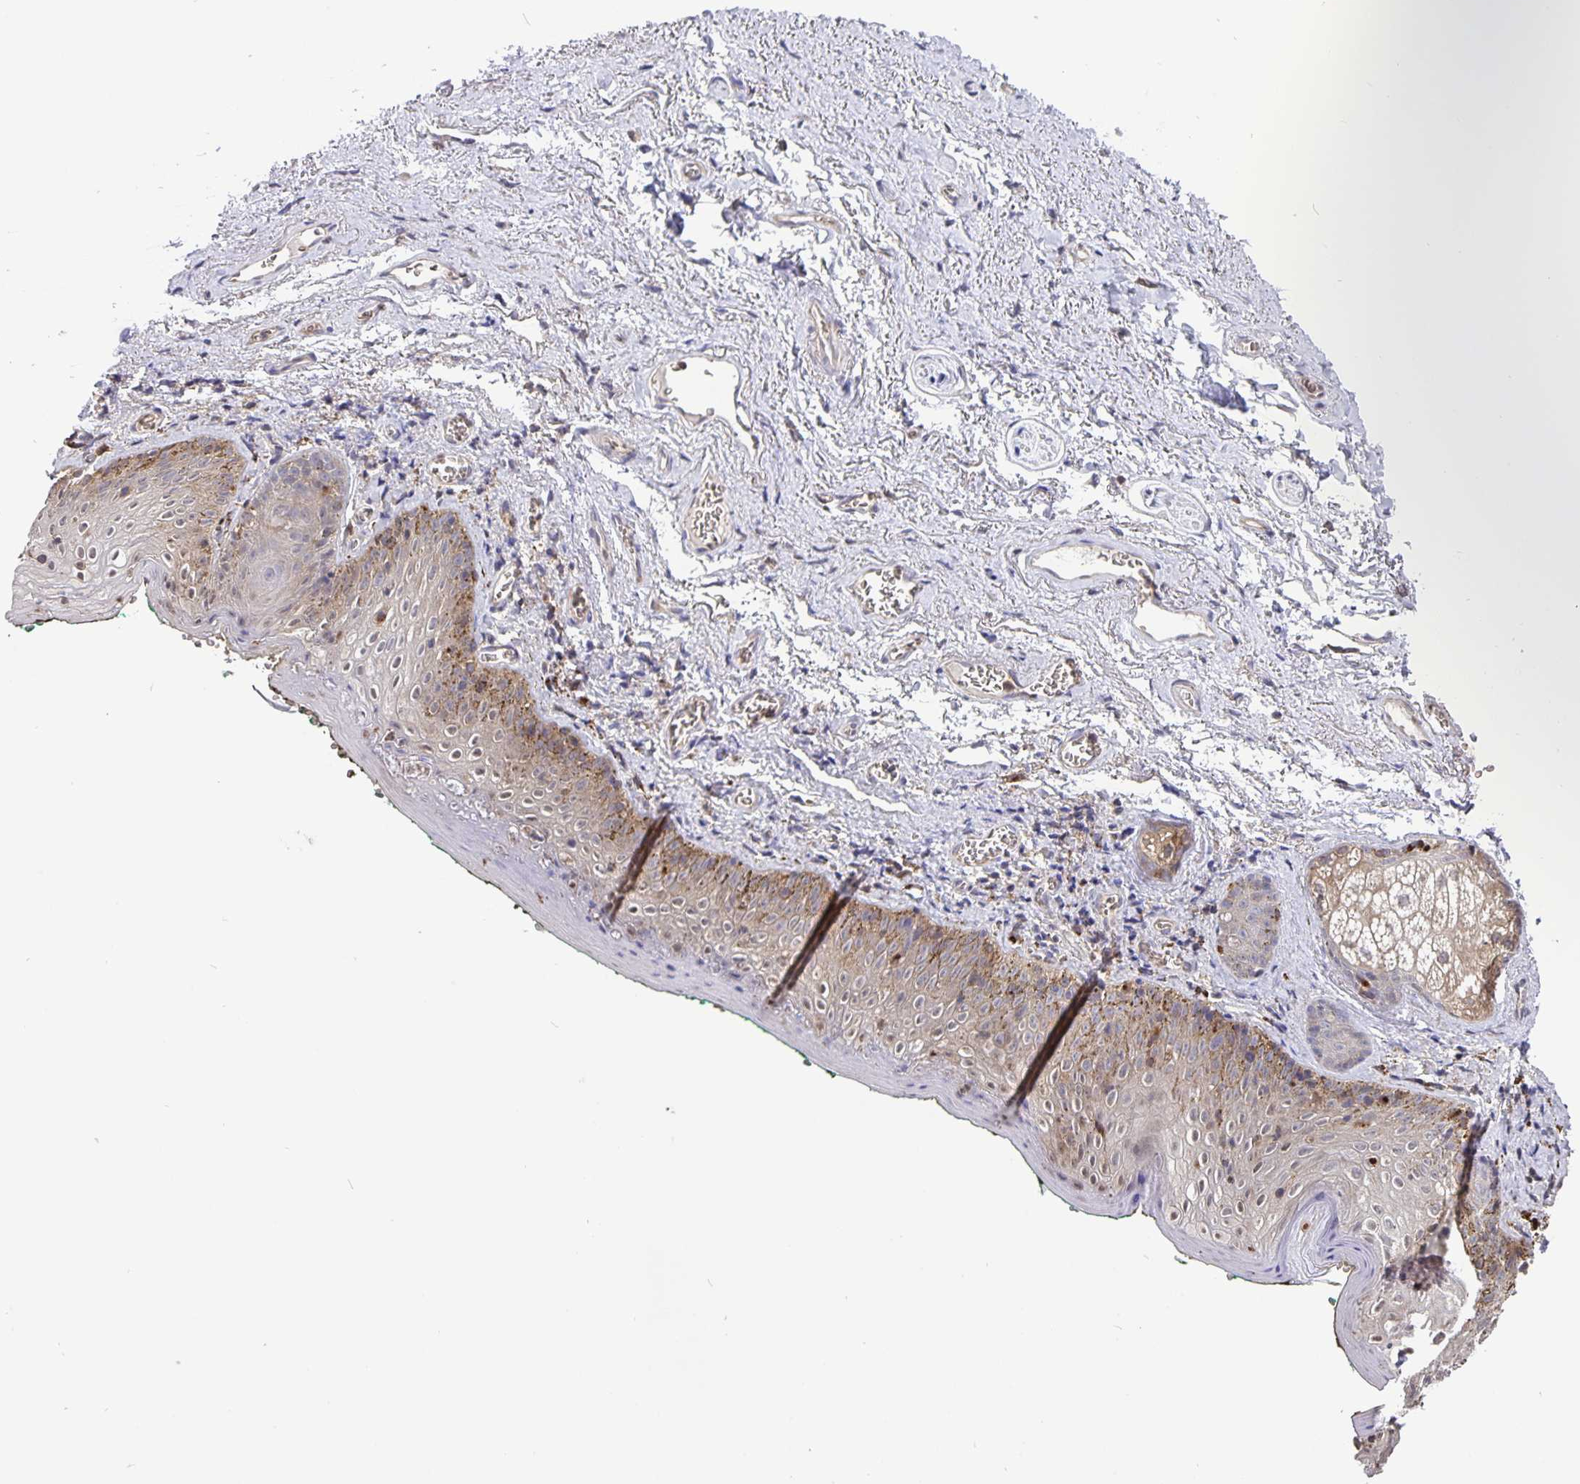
{"staining": {"intensity": "weak", "quantity": "25%-75%", "location": "cytoplasmic/membranous"}, "tissue": "vagina", "cell_type": "Squamous epithelial cells", "image_type": "normal", "snomed": [{"axis": "morphology", "description": "Normal tissue, NOS"}, {"axis": "topography", "description": "Vulva"}, {"axis": "topography", "description": "Vagina"}, {"axis": "topography", "description": "Peripheral nerve tissue"}], "caption": "A brown stain labels weak cytoplasmic/membranous expression of a protein in squamous epithelial cells of unremarkable human vagina. (IHC, brightfield microscopy, high magnification).", "gene": "FEM1C", "patient": {"sex": "female", "age": 66}}